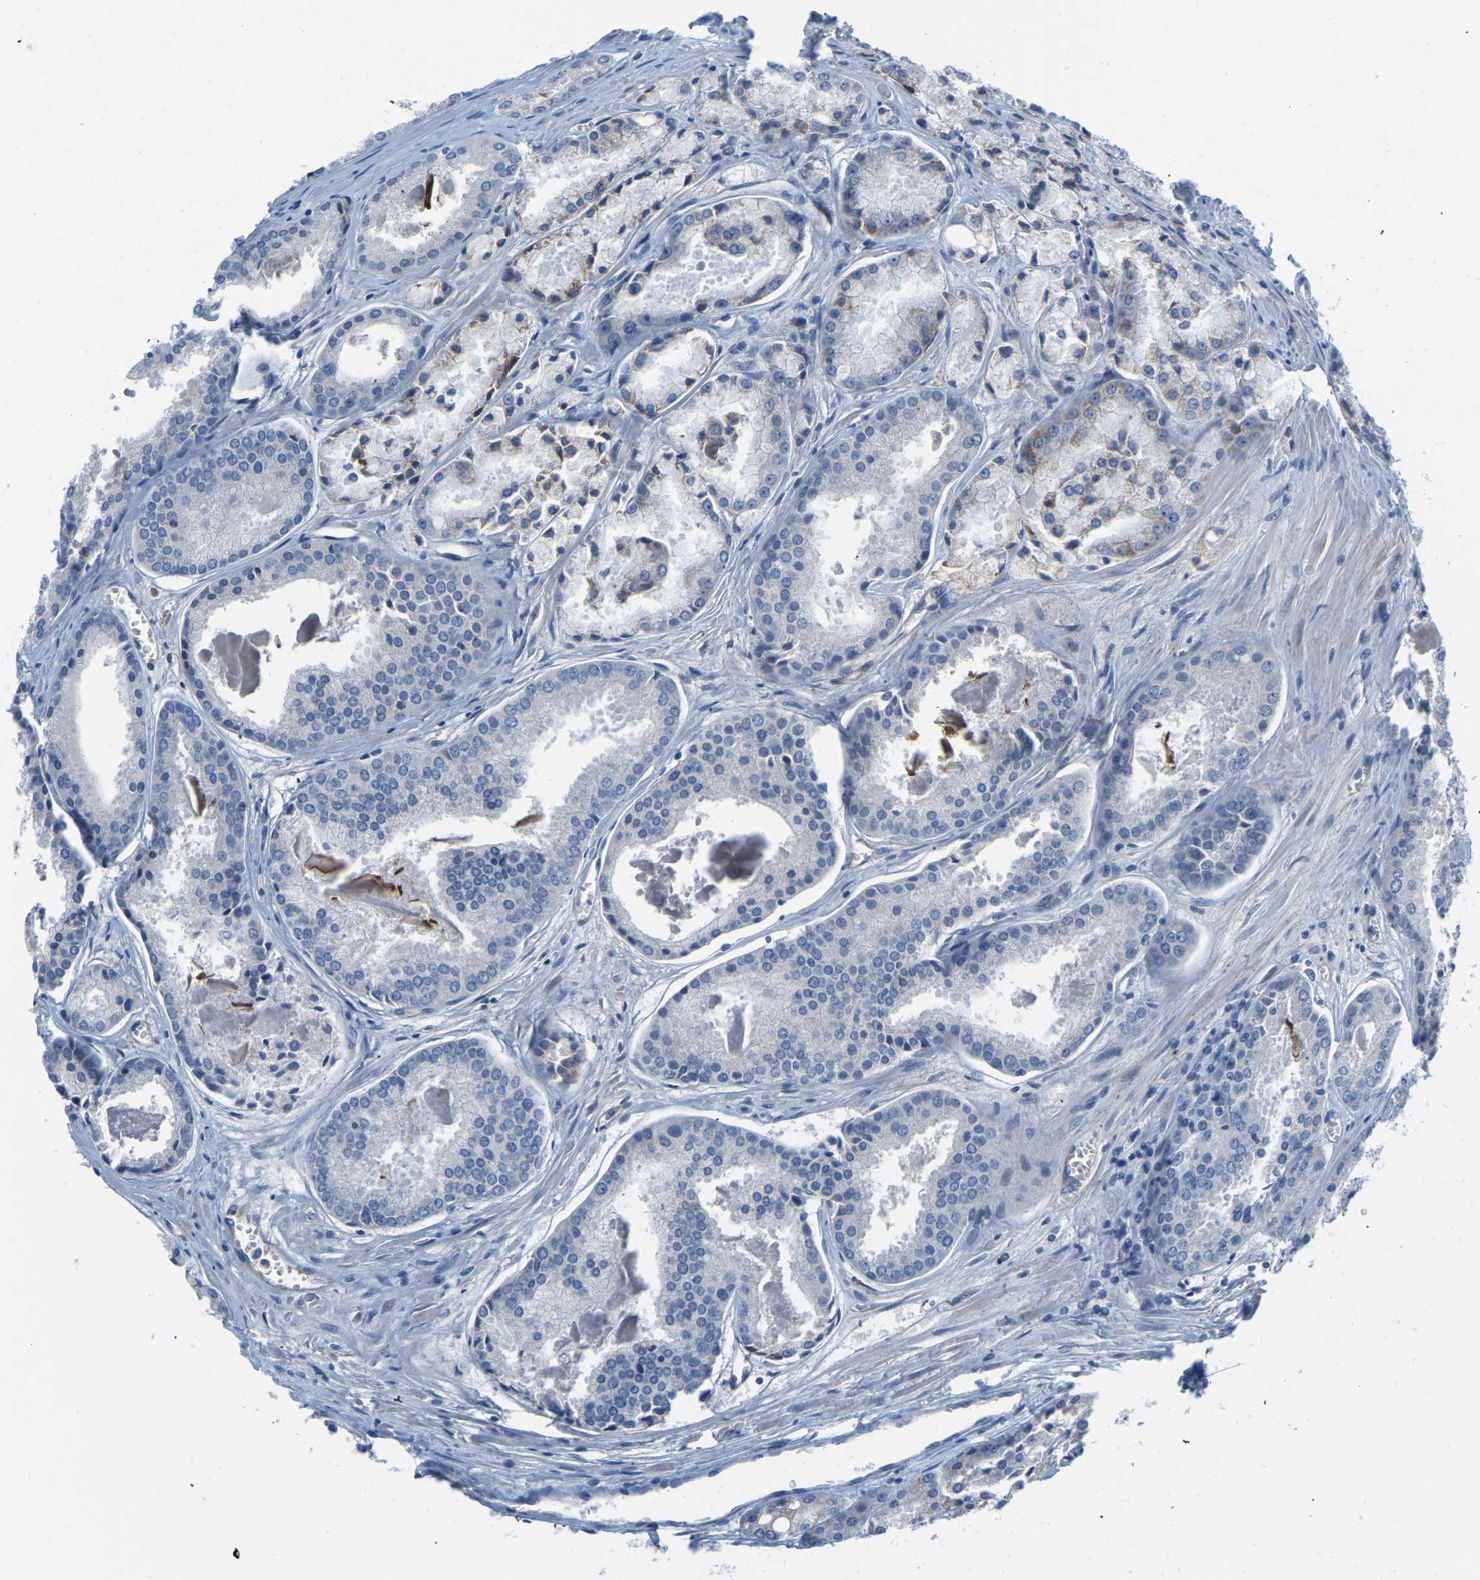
{"staining": {"intensity": "negative", "quantity": "none", "location": "none"}, "tissue": "prostate cancer", "cell_type": "Tumor cells", "image_type": "cancer", "snomed": [{"axis": "morphology", "description": "Adenocarcinoma, Low grade"}, {"axis": "topography", "description": "Prostate"}], "caption": "A histopathology image of prostate cancer (adenocarcinoma (low-grade)) stained for a protein exhibits no brown staining in tumor cells.", "gene": "LIAS", "patient": {"sex": "male", "age": 64}}